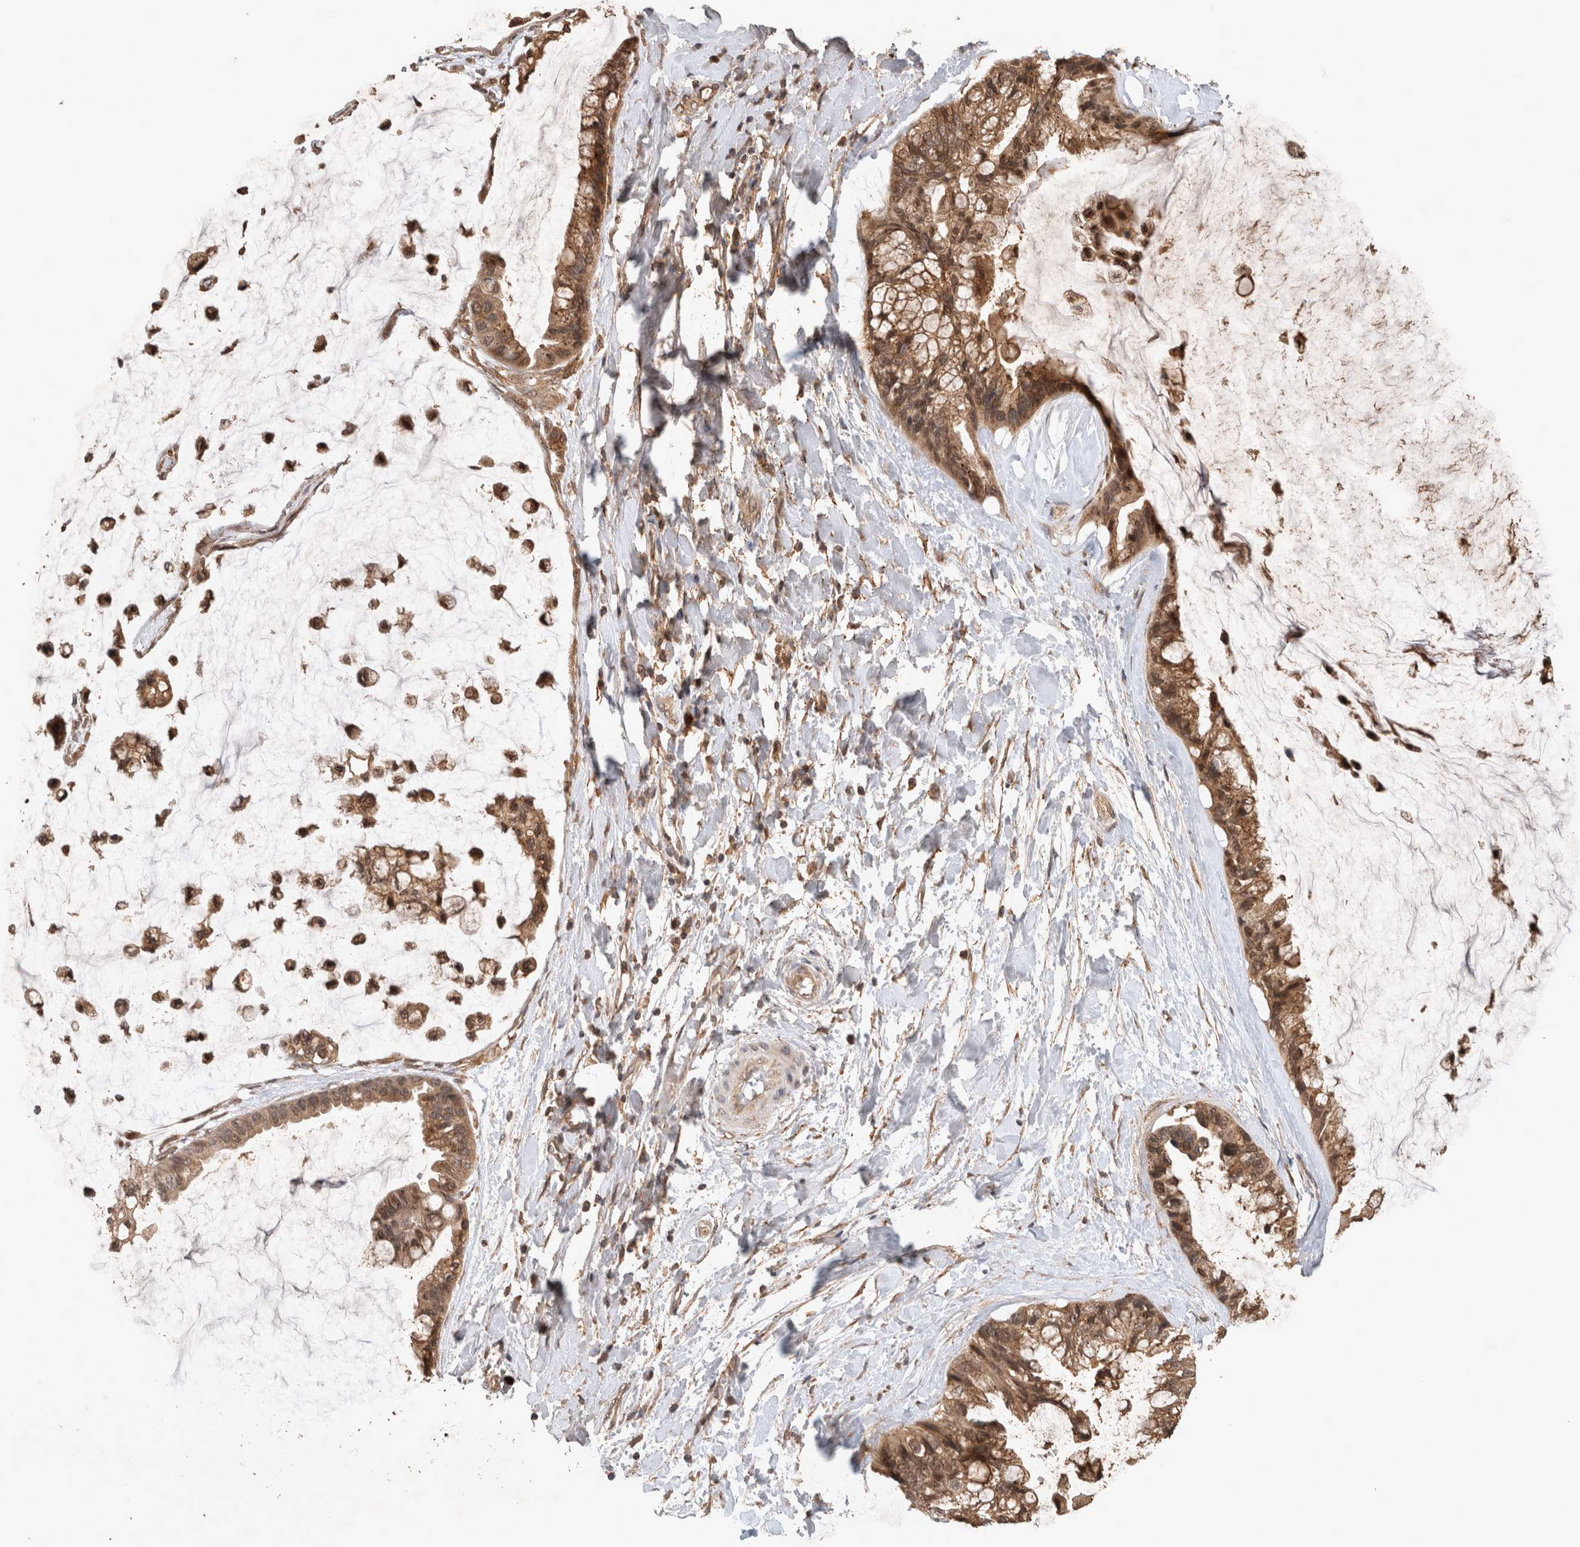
{"staining": {"intensity": "moderate", "quantity": ">75%", "location": "cytoplasmic/membranous,nuclear"}, "tissue": "ovarian cancer", "cell_type": "Tumor cells", "image_type": "cancer", "snomed": [{"axis": "morphology", "description": "Cystadenocarcinoma, mucinous, NOS"}, {"axis": "topography", "description": "Ovary"}], "caption": "Ovarian cancer (mucinous cystadenocarcinoma) stained with DAB (3,3'-diaminobenzidine) immunohistochemistry reveals medium levels of moderate cytoplasmic/membranous and nuclear expression in approximately >75% of tumor cells.", "gene": "OTUD7B", "patient": {"sex": "female", "age": 39}}